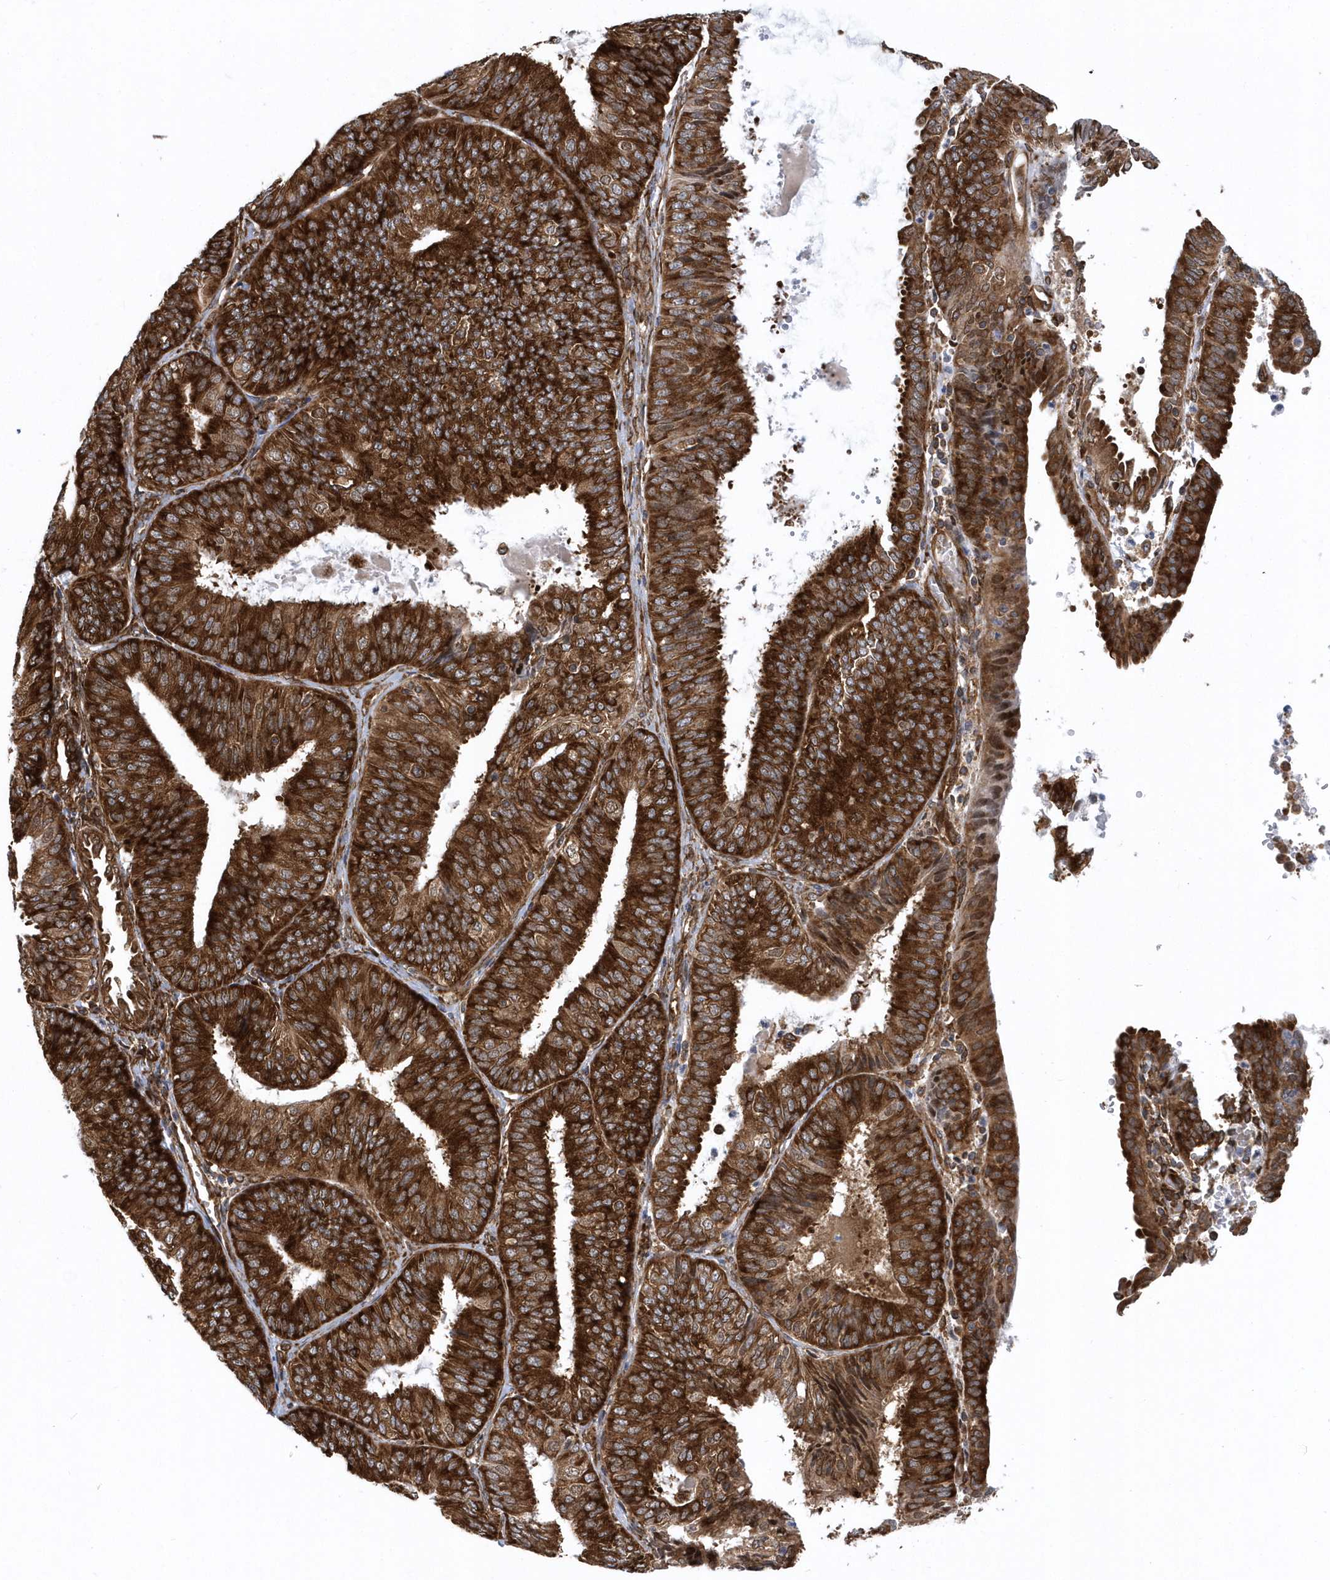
{"staining": {"intensity": "strong", "quantity": ">75%", "location": "cytoplasmic/membranous"}, "tissue": "endometrial cancer", "cell_type": "Tumor cells", "image_type": "cancer", "snomed": [{"axis": "morphology", "description": "Adenocarcinoma, NOS"}, {"axis": "topography", "description": "Endometrium"}], "caption": "High-power microscopy captured an immunohistochemistry (IHC) histopathology image of adenocarcinoma (endometrial), revealing strong cytoplasmic/membranous expression in approximately >75% of tumor cells. (DAB = brown stain, brightfield microscopy at high magnification).", "gene": "PHF1", "patient": {"sex": "female", "age": 58}}